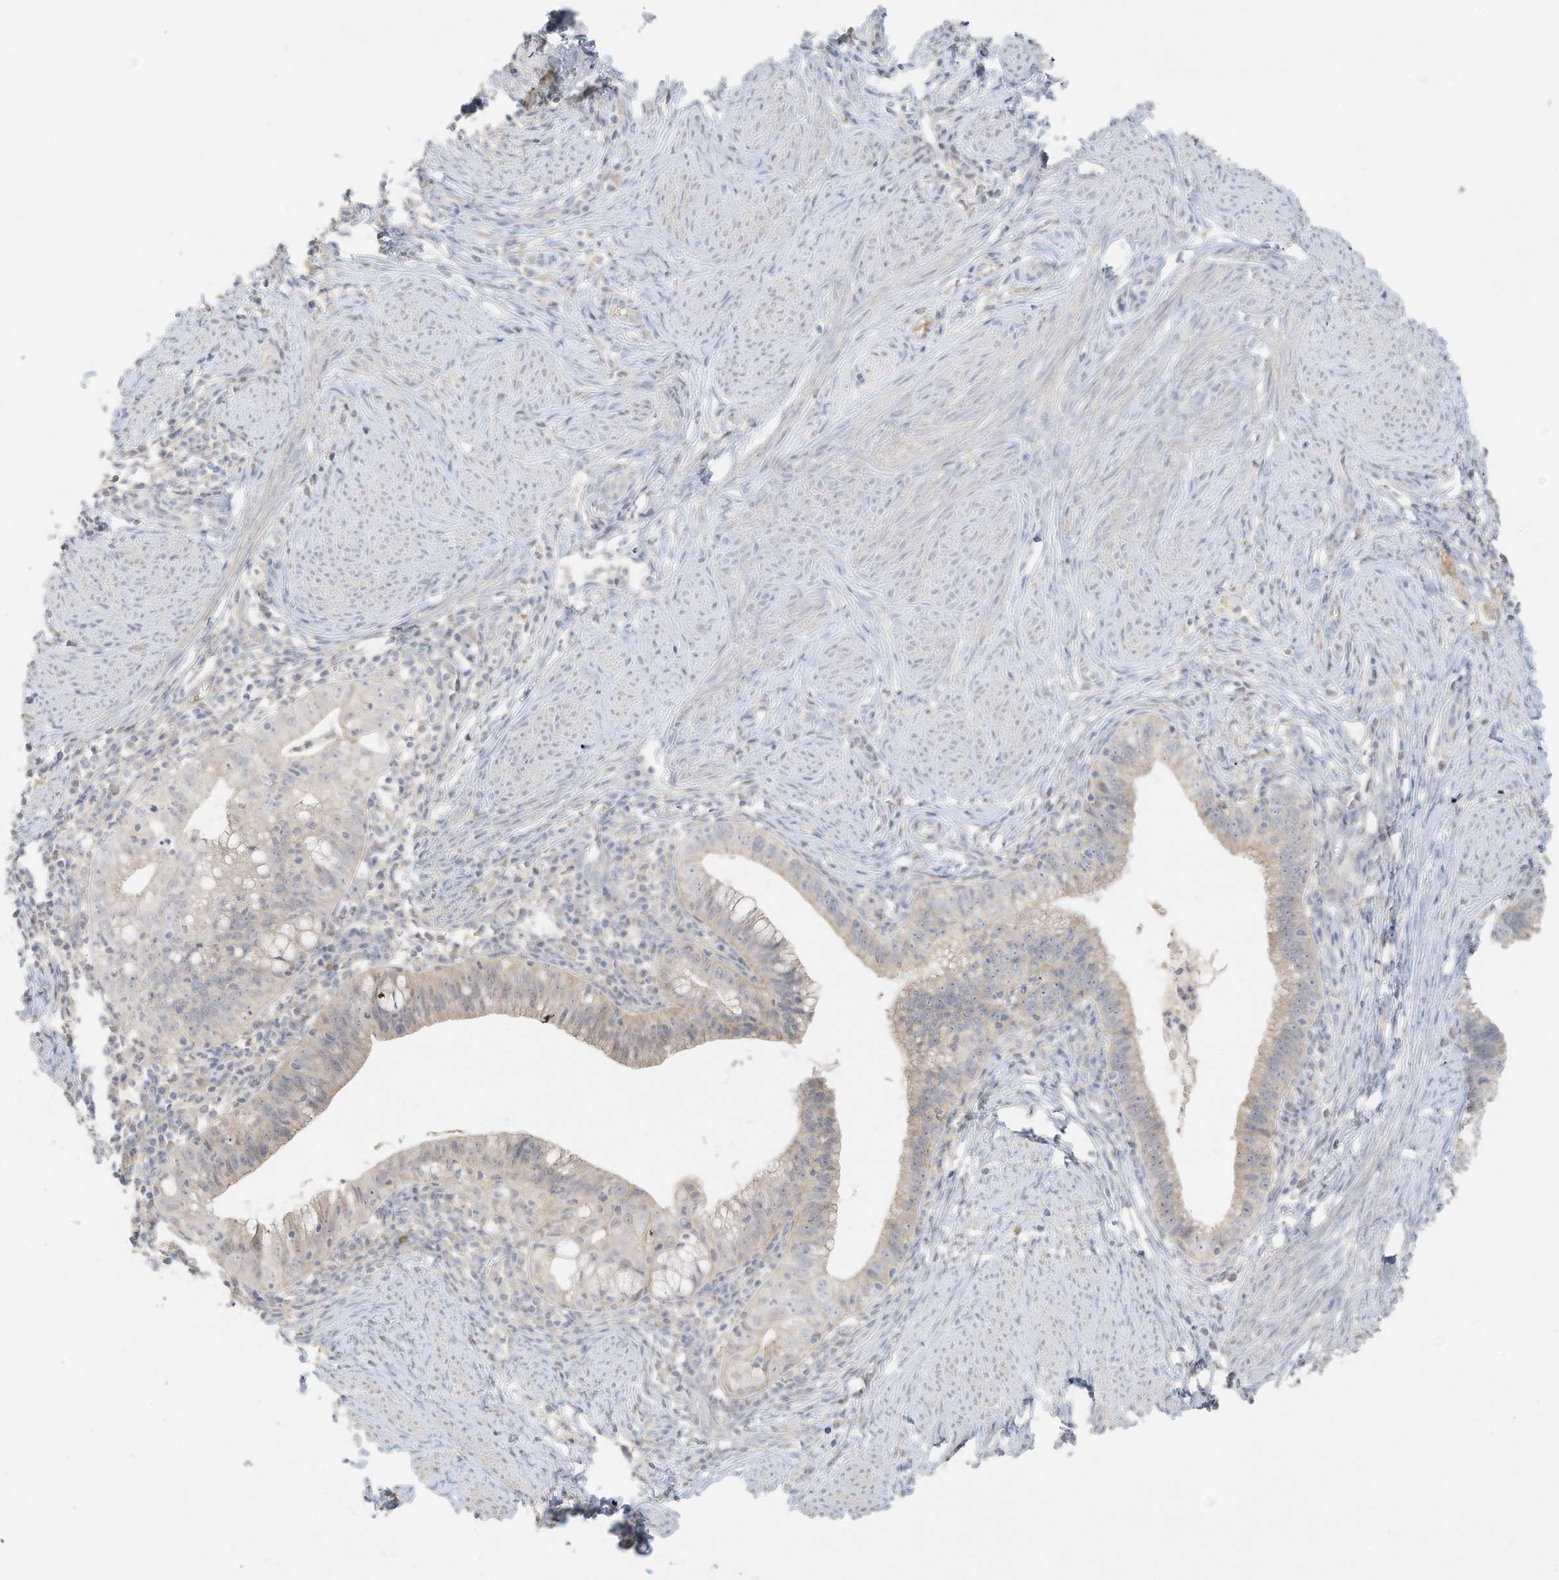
{"staining": {"intensity": "weak", "quantity": ">75%", "location": "cytoplasmic/membranous"}, "tissue": "cervical cancer", "cell_type": "Tumor cells", "image_type": "cancer", "snomed": [{"axis": "morphology", "description": "Adenocarcinoma, NOS"}, {"axis": "topography", "description": "Cervix"}], "caption": "DAB immunohistochemical staining of adenocarcinoma (cervical) shows weak cytoplasmic/membranous protein staining in approximately >75% of tumor cells. (DAB (3,3'-diaminobenzidine) = brown stain, brightfield microscopy at high magnification).", "gene": "ZBTB41", "patient": {"sex": "female", "age": 36}}